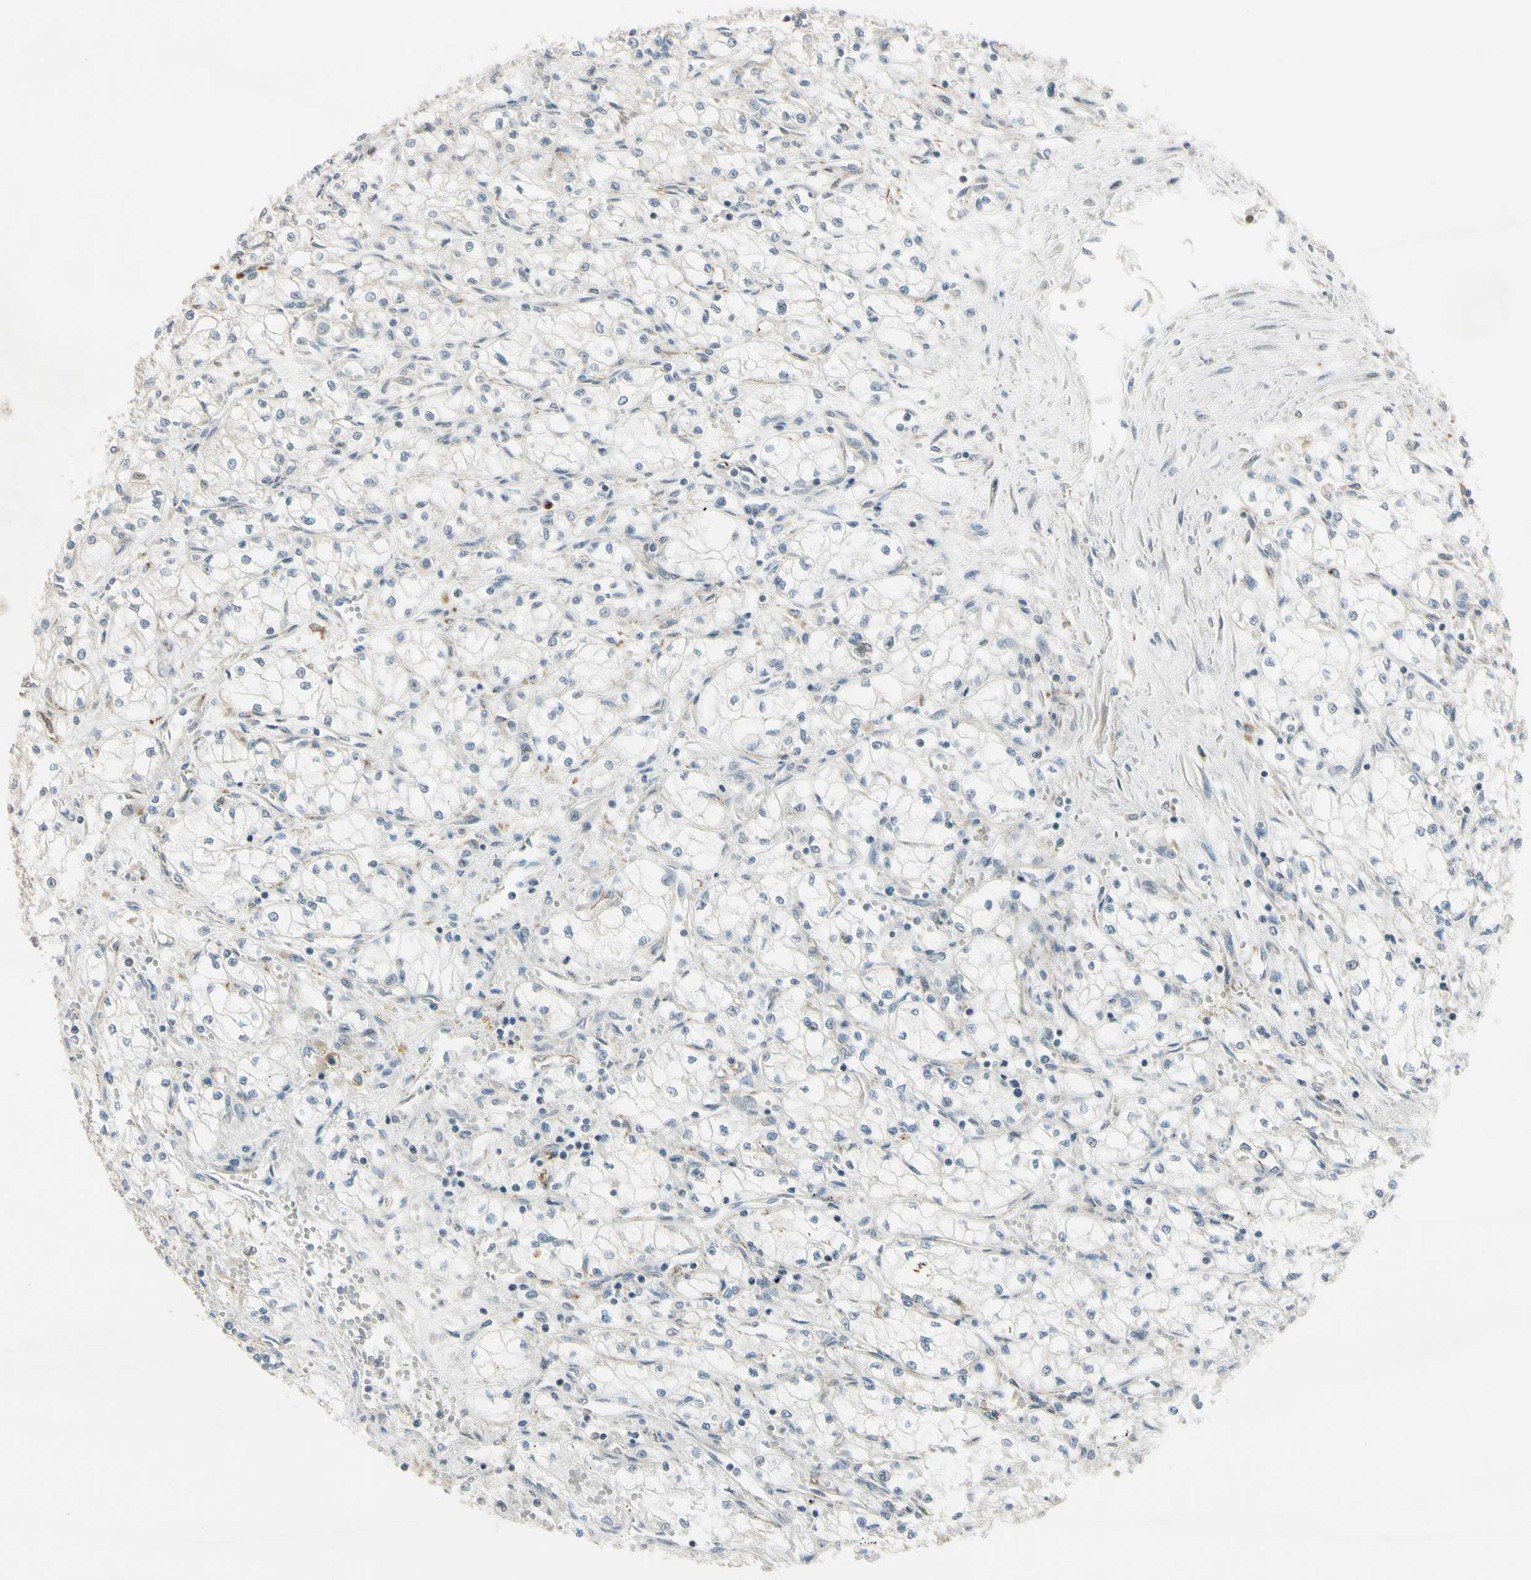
{"staining": {"intensity": "negative", "quantity": "none", "location": "none"}, "tissue": "renal cancer", "cell_type": "Tumor cells", "image_type": "cancer", "snomed": [{"axis": "morphology", "description": "Normal tissue, NOS"}, {"axis": "morphology", "description": "Adenocarcinoma, NOS"}, {"axis": "topography", "description": "Kidney"}], "caption": "This is a micrograph of immunohistochemistry staining of renal cancer, which shows no positivity in tumor cells.", "gene": "NDFIP1", "patient": {"sex": "male", "age": 59}}